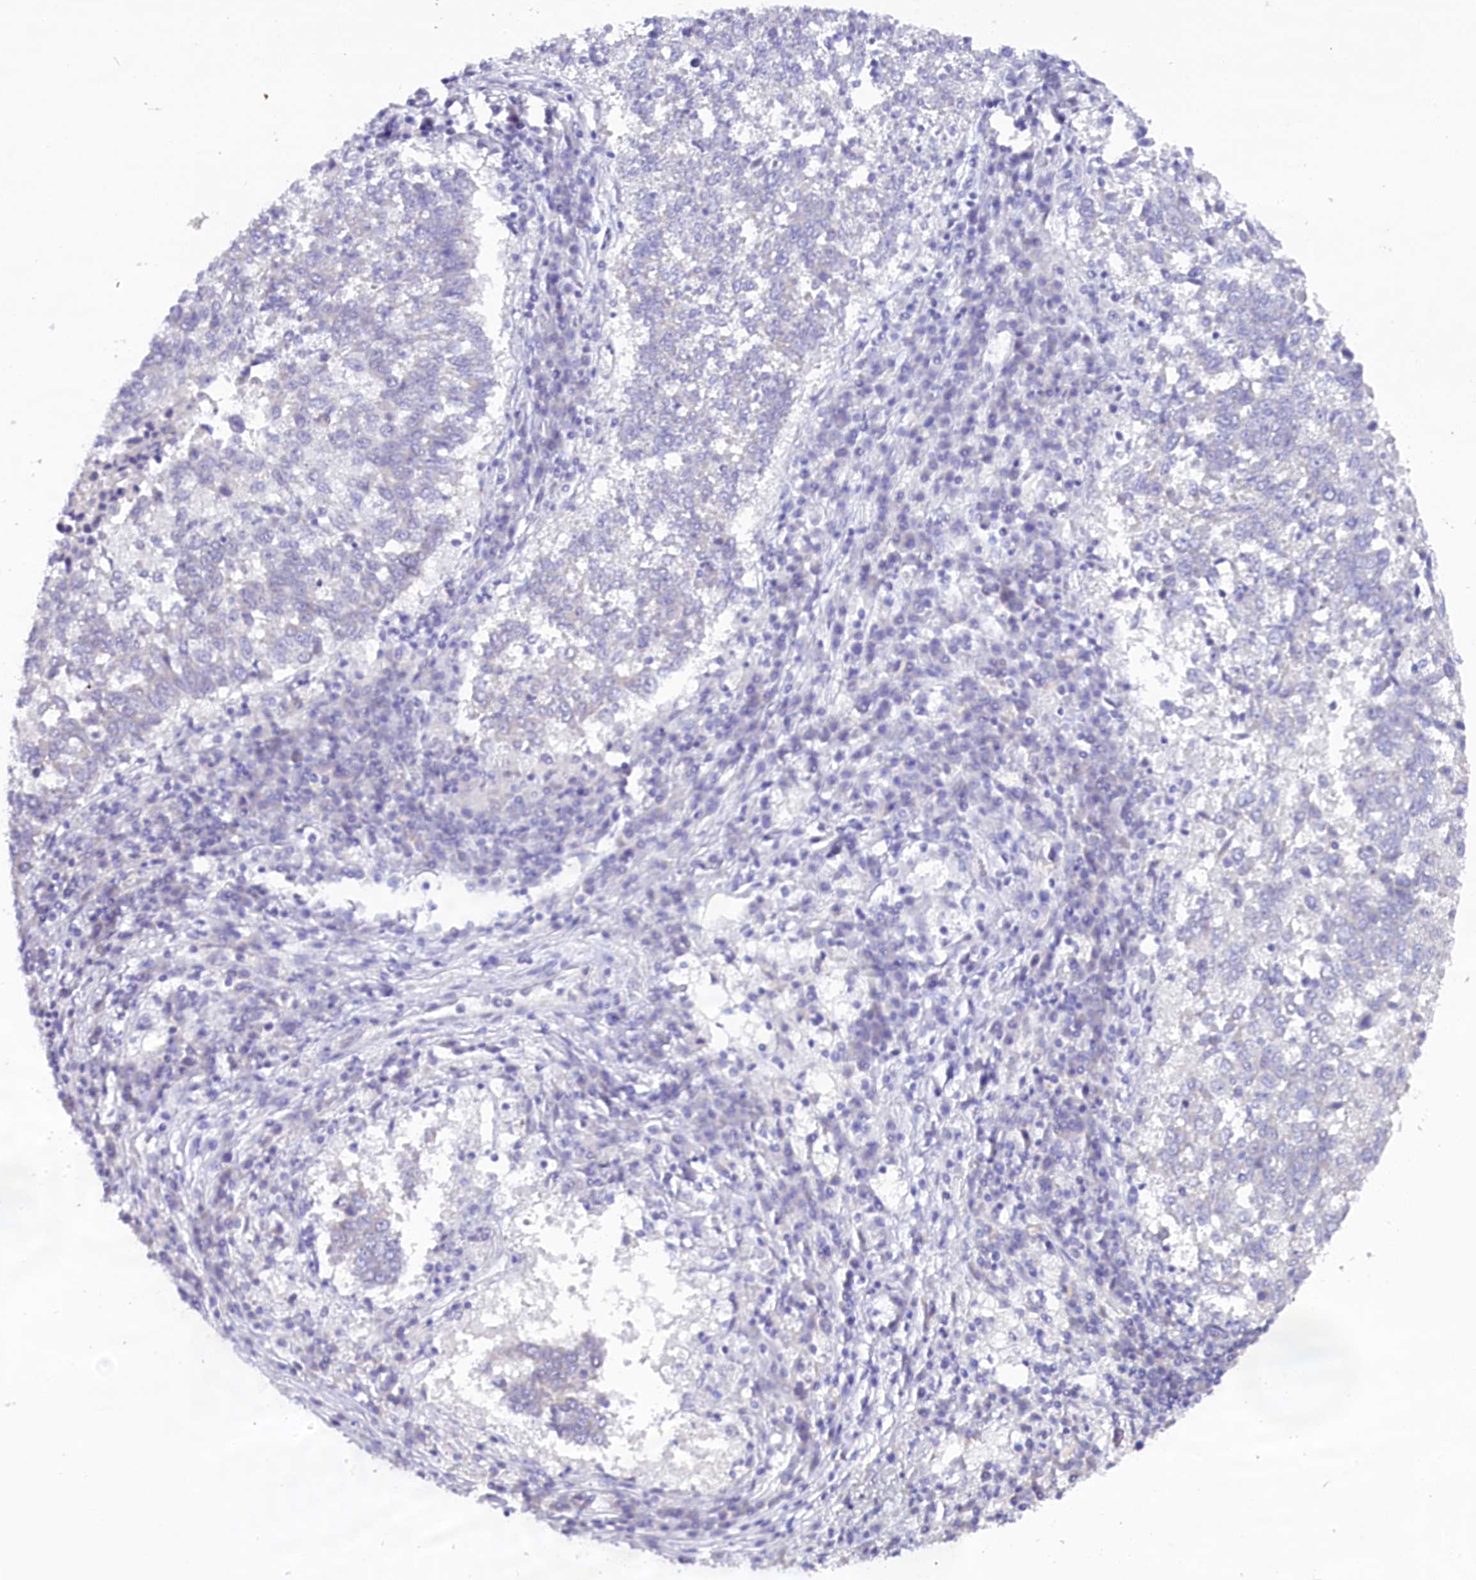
{"staining": {"intensity": "negative", "quantity": "none", "location": "none"}, "tissue": "lung cancer", "cell_type": "Tumor cells", "image_type": "cancer", "snomed": [{"axis": "morphology", "description": "Squamous cell carcinoma, NOS"}, {"axis": "topography", "description": "Lung"}], "caption": "There is no significant positivity in tumor cells of lung cancer (squamous cell carcinoma). Brightfield microscopy of immunohistochemistry (IHC) stained with DAB (3,3'-diaminobenzidine) (brown) and hematoxylin (blue), captured at high magnification.", "gene": "OSGEP", "patient": {"sex": "male", "age": 73}}